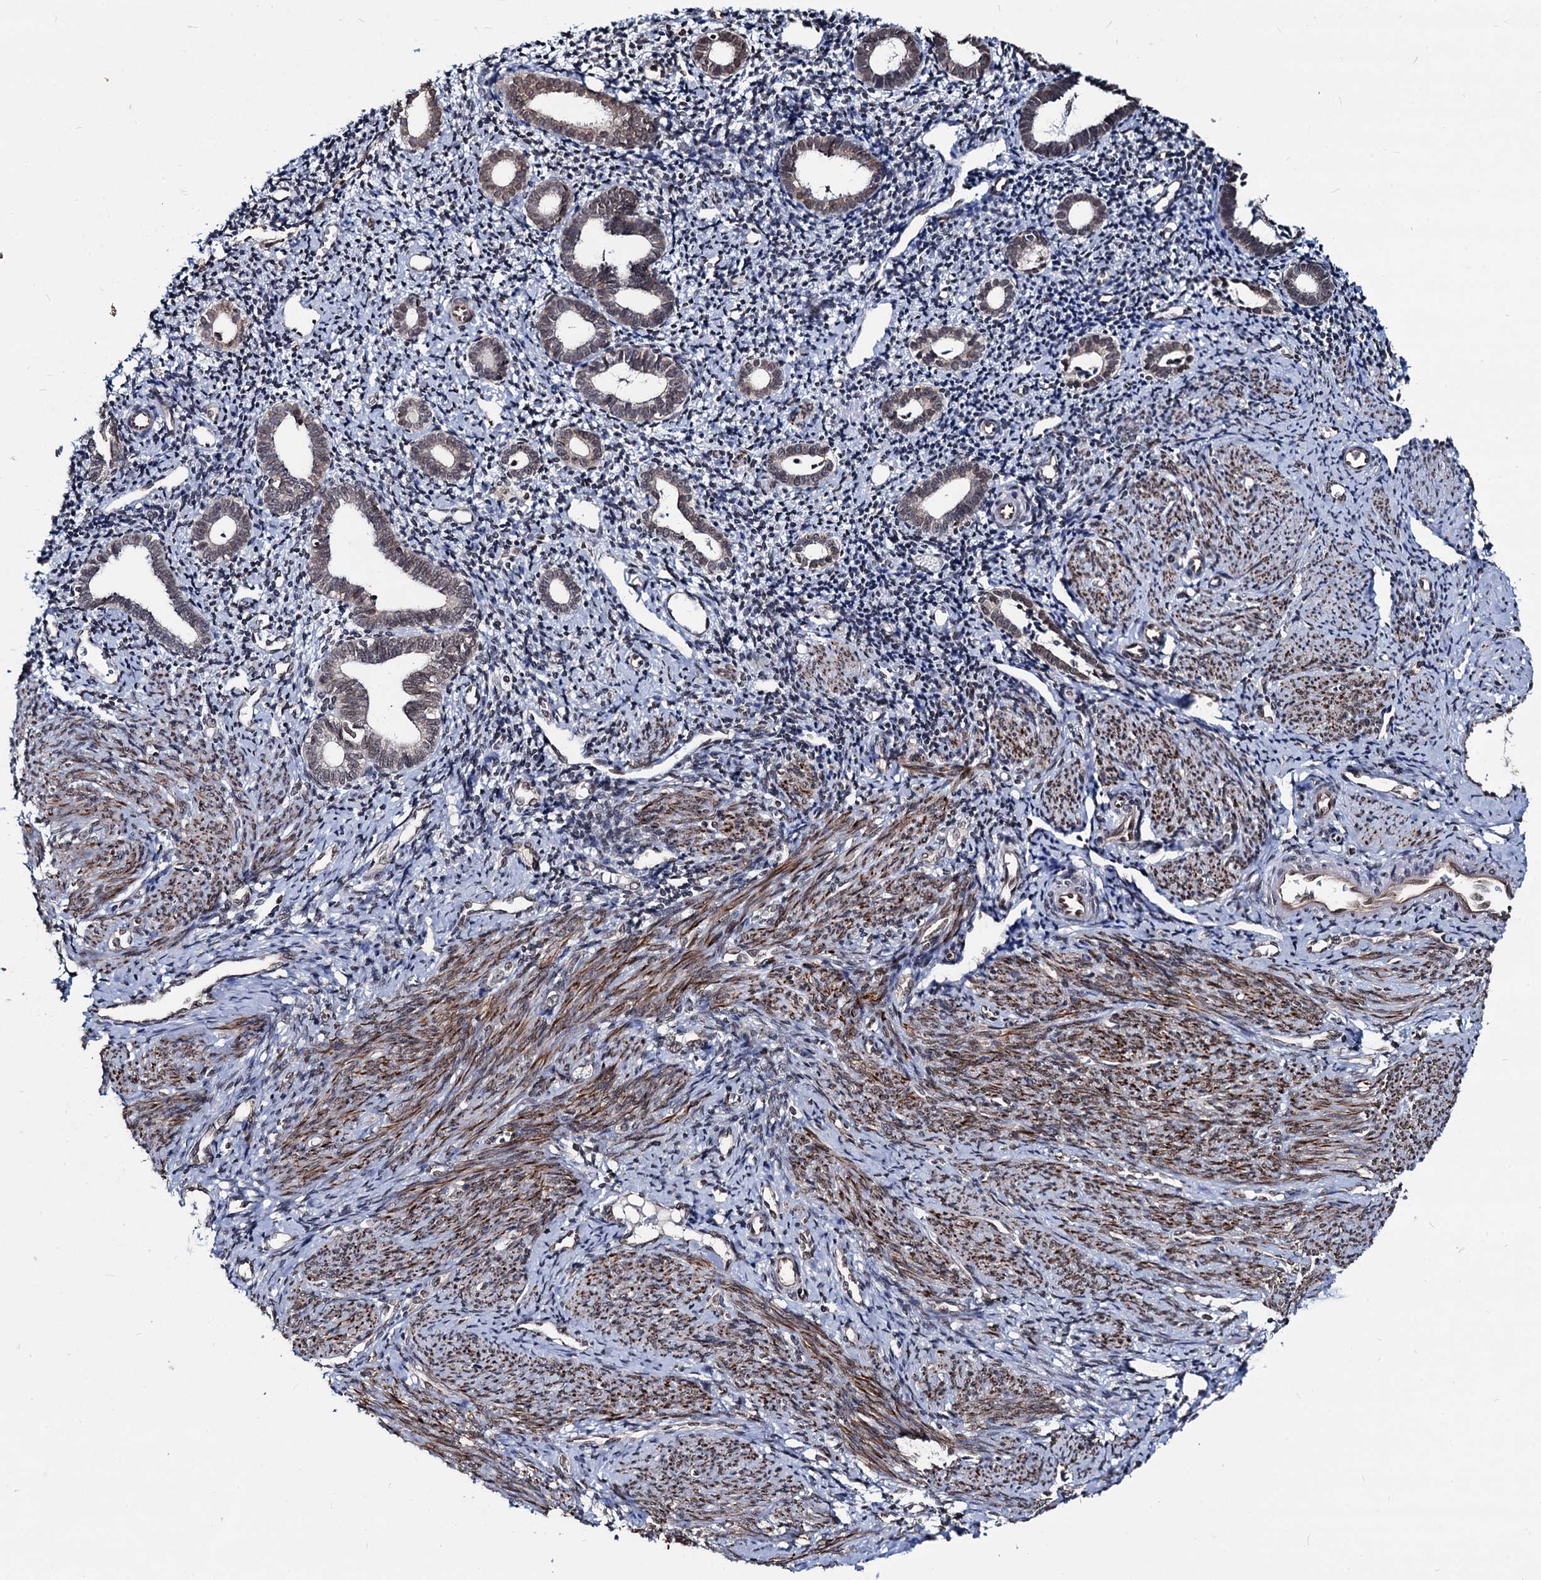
{"staining": {"intensity": "weak", "quantity": "25%-75%", "location": "nuclear"}, "tissue": "endometrium", "cell_type": "Cells in endometrial stroma", "image_type": "normal", "snomed": [{"axis": "morphology", "description": "Normal tissue, NOS"}, {"axis": "topography", "description": "Endometrium"}], "caption": "This image reveals normal endometrium stained with IHC to label a protein in brown. The nuclear of cells in endometrial stroma show weak positivity for the protein. Nuclei are counter-stained blue.", "gene": "RNF6", "patient": {"sex": "female", "age": 56}}